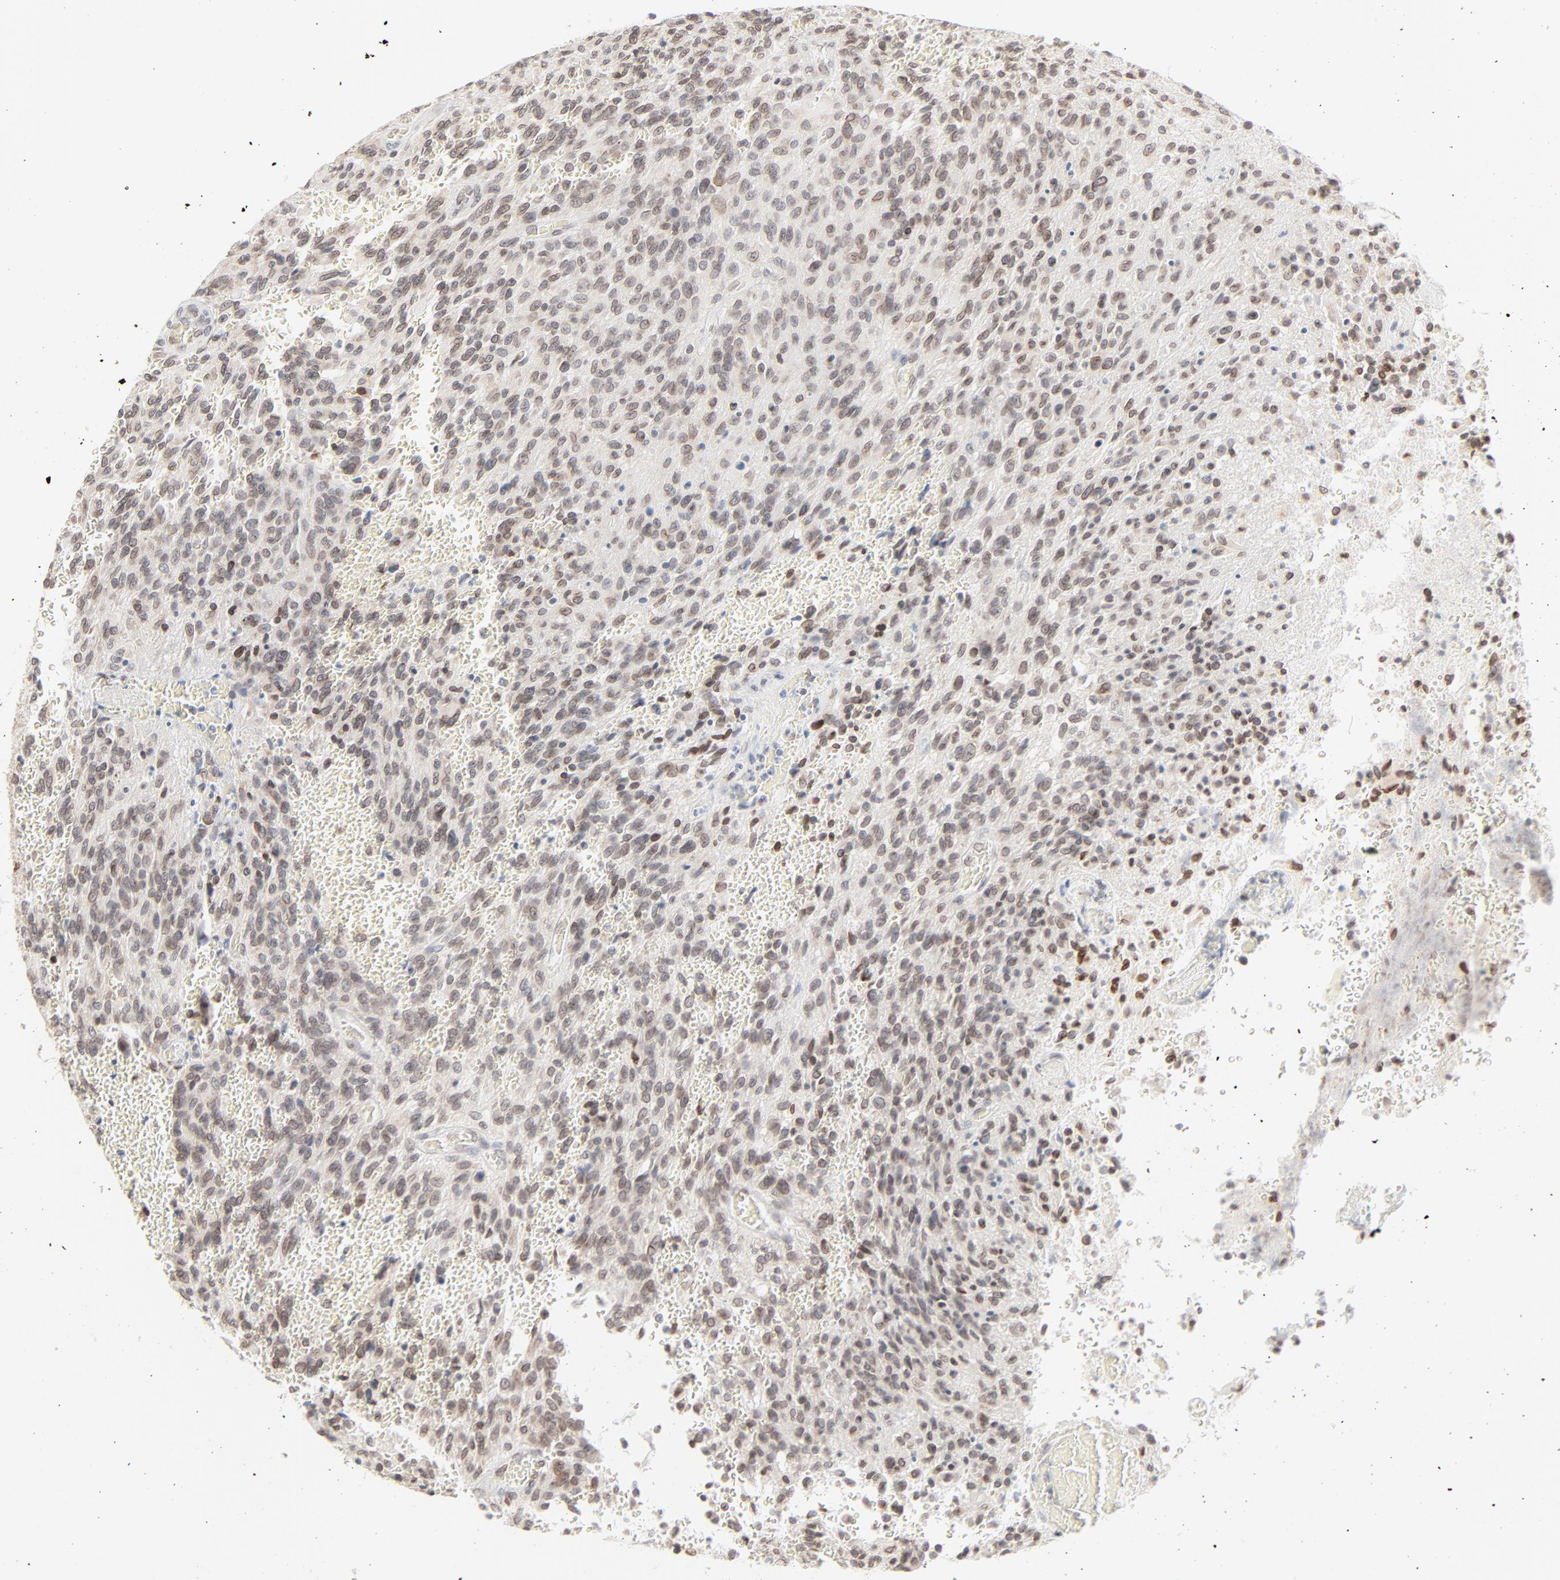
{"staining": {"intensity": "weak", "quantity": "25%-75%", "location": "cytoplasmic/membranous,nuclear"}, "tissue": "glioma", "cell_type": "Tumor cells", "image_type": "cancer", "snomed": [{"axis": "morphology", "description": "Normal tissue, NOS"}, {"axis": "morphology", "description": "Glioma, malignant, High grade"}, {"axis": "topography", "description": "Cerebral cortex"}], "caption": "A histopathology image showing weak cytoplasmic/membranous and nuclear expression in approximately 25%-75% of tumor cells in glioma, as visualized by brown immunohistochemical staining.", "gene": "MAD1L1", "patient": {"sex": "male", "age": 56}}